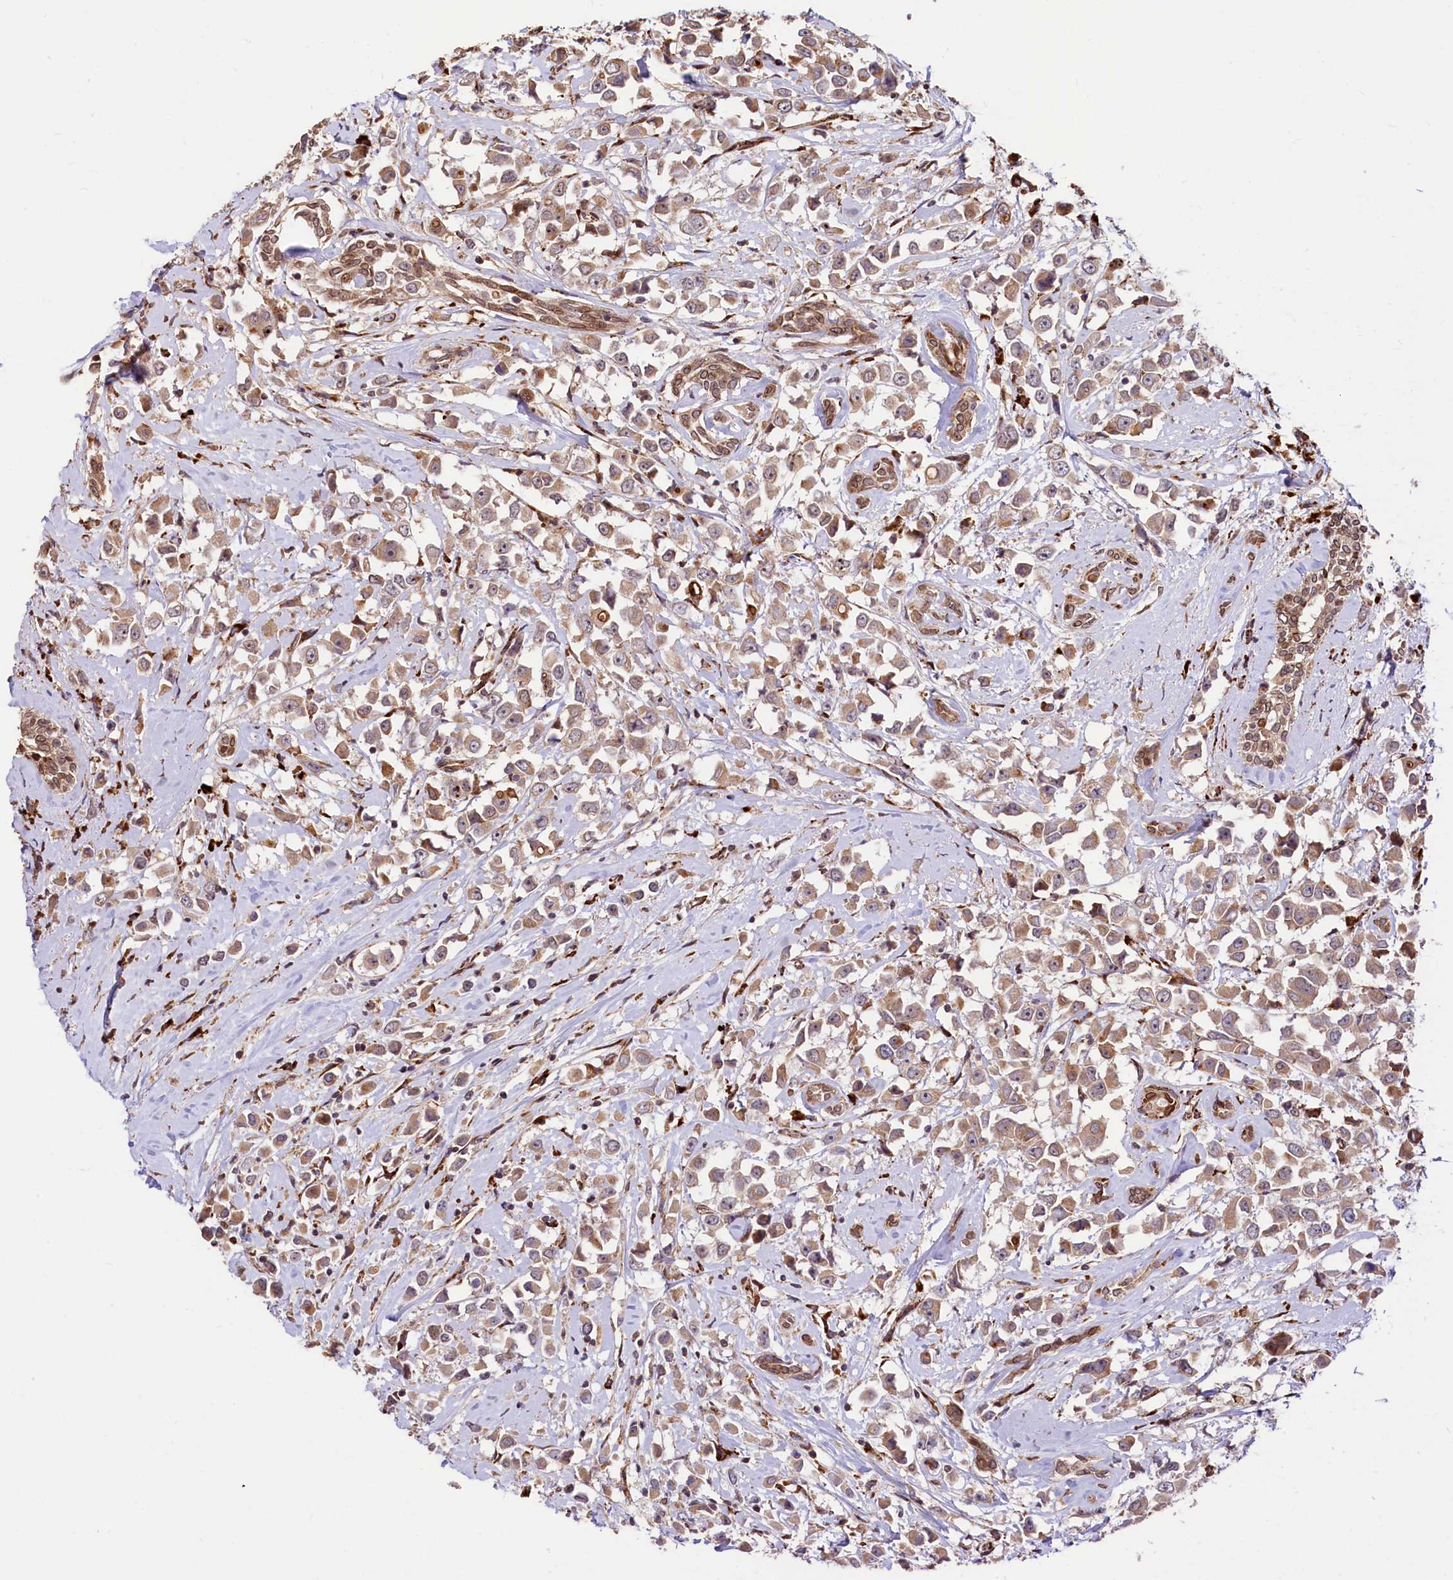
{"staining": {"intensity": "moderate", "quantity": ">75%", "location": "cytoplasmic/membranous"}, "tissue": "breast cancer", "cell_type": "Tumor cells", "image_type": "cancer", "snomed": [{"axis": "morphology", "description": "Duct carcinoma"}, {"axis": "topography", "description": "Breast"}], "caption": "Breast cancer stained with DAB (3,3'-diaminobenzidine) IHC shows medium levels of moderate cytoplasmic/membranous staining in about >75% of tumor cells. Immunohistochemistry stains the protein of interest in brown and the nuclei are stained blue.", "gene": "C5orf15", "patient": {"sex": "female", "age": 87}}